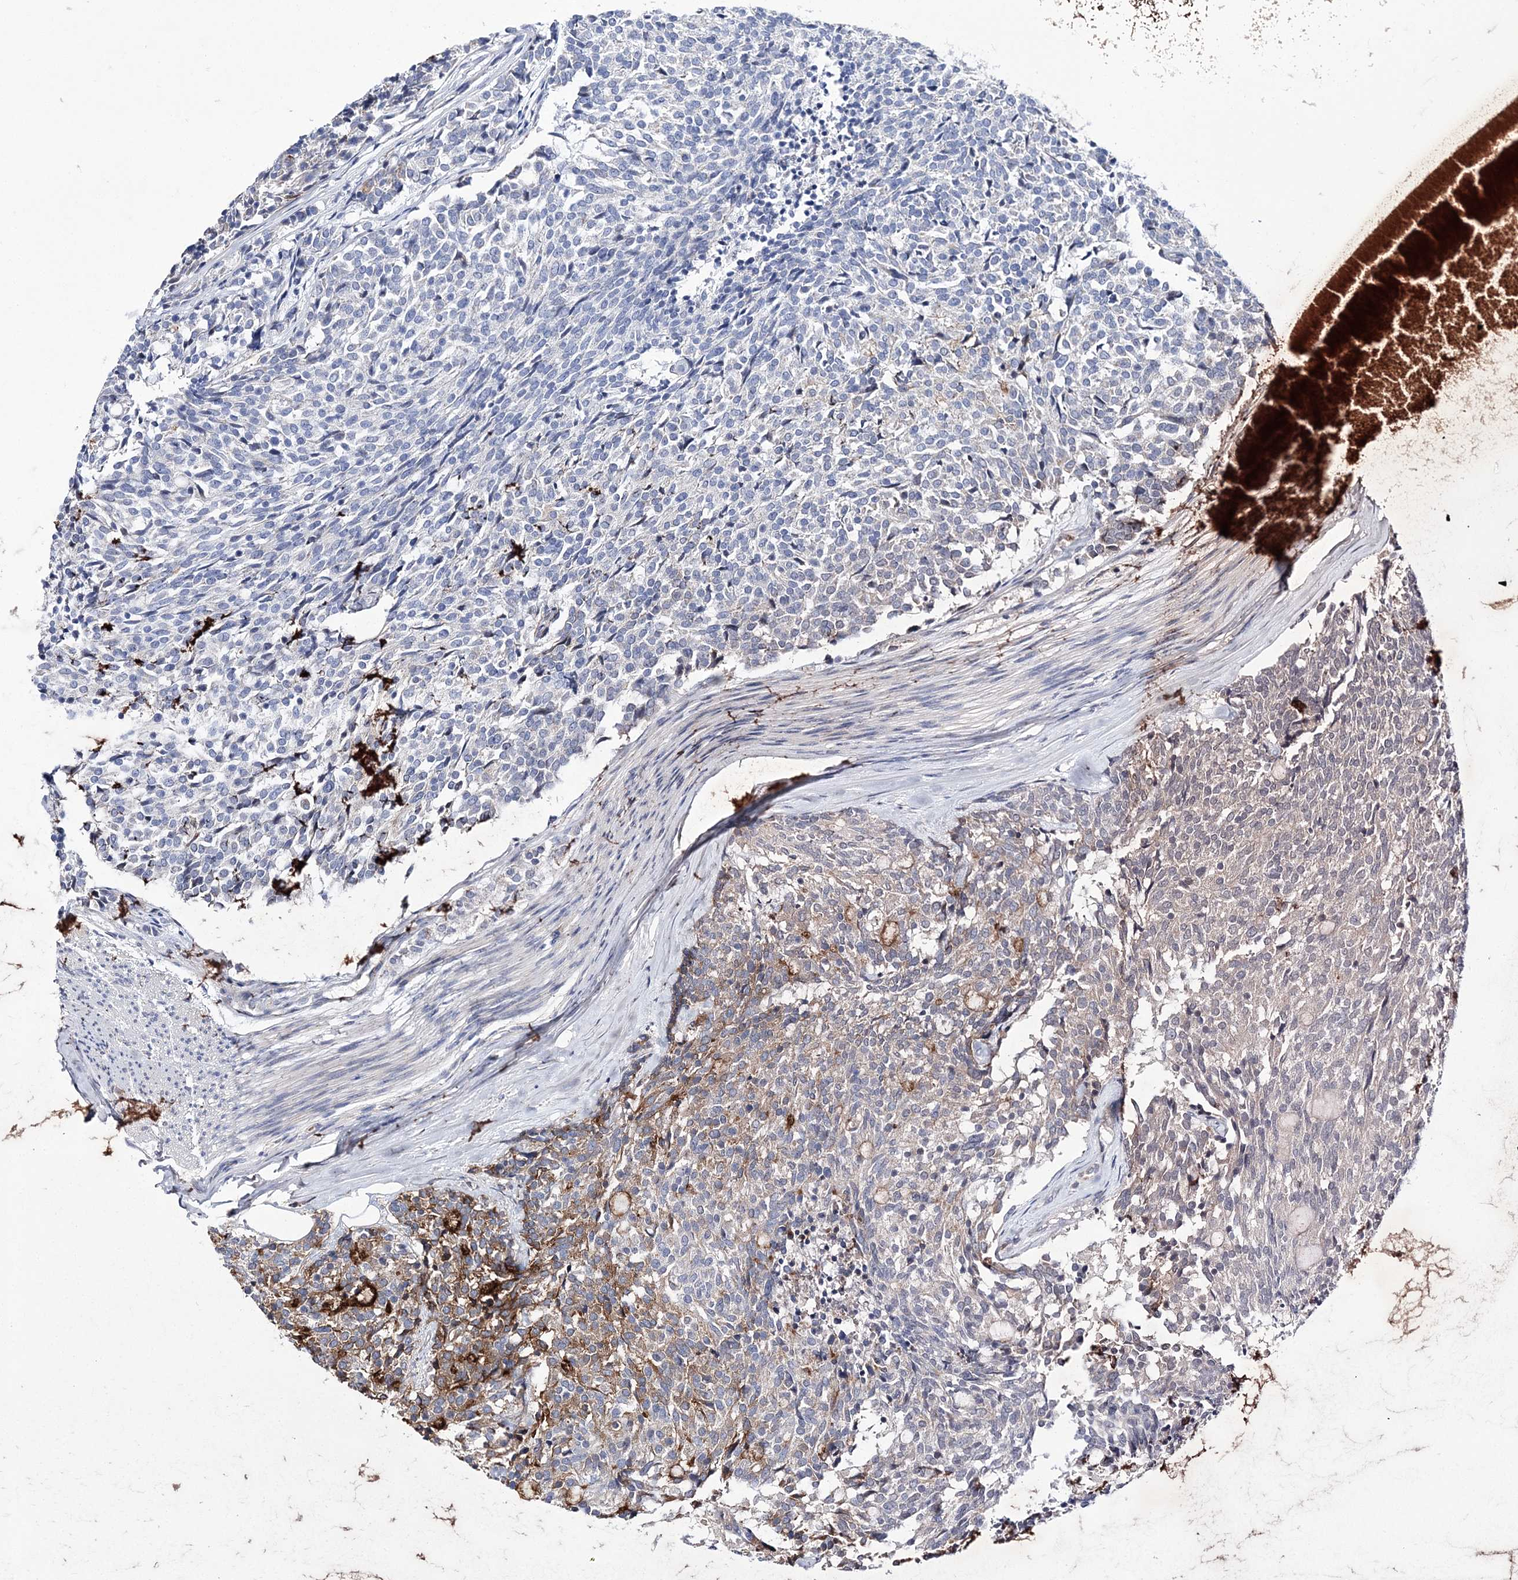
{"staining": {"intensity": "moderate", "quantity": "<25%", "location": "cytoplasmic/membranous"}, "tissue": "carcinoid", "cell_type": "Tumor cells", "image_type": "cancer", "snomed": [{"axis": "morphology", "description": "Carcinoid, malignant, NOS"}, {"axis": "topography", "description": "Pancreas"}], "caption": "DAB immunohistochemical staining of carcinoid (malignant) demonstrates moderate cytoplasmic/membranous protein expression in approximately <25% of tumor cells.", "gene": "ANO1", "patient": {"sex": "female", "age": 54}}